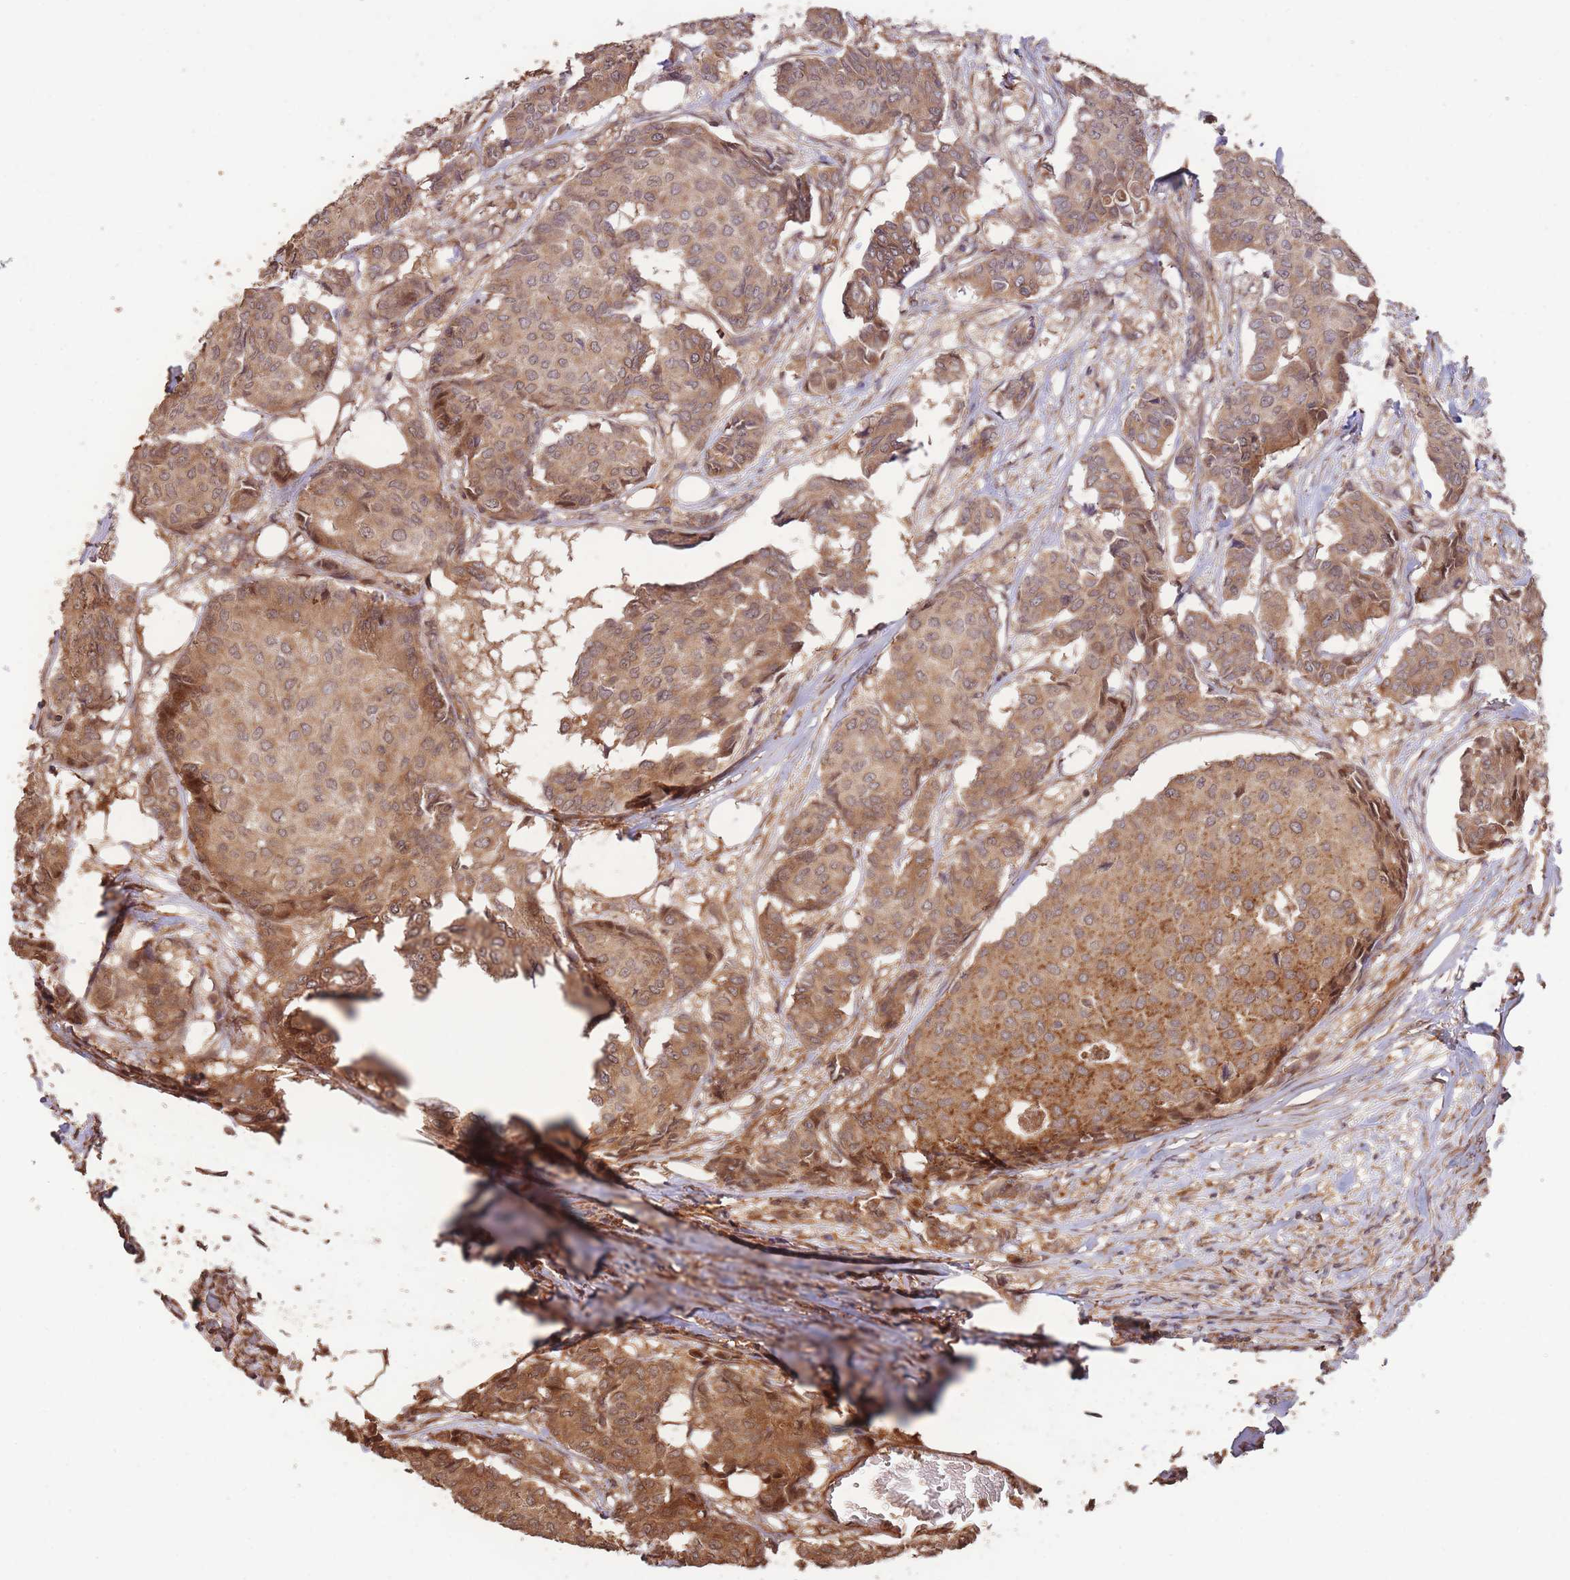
{"staining": {"intensity": "moderate", "quantity": ">75%", "location": "cytoplasmic/membranous"}, "tissue": "breast cancer", "cell_type": "Tumor cells", "image_type": "cancer", "snomed": [{"axis": "morphology", "description": "Duct carcinoma"}, {"axis": "topography", "description": "Breast"}], "caption": "Breast cancer stained for a protein reveals moderate cytoplasmic/membranous positivity in tumor cells.", "gene": "RGS14", "patient": {"sex": "female", "age": 75}}